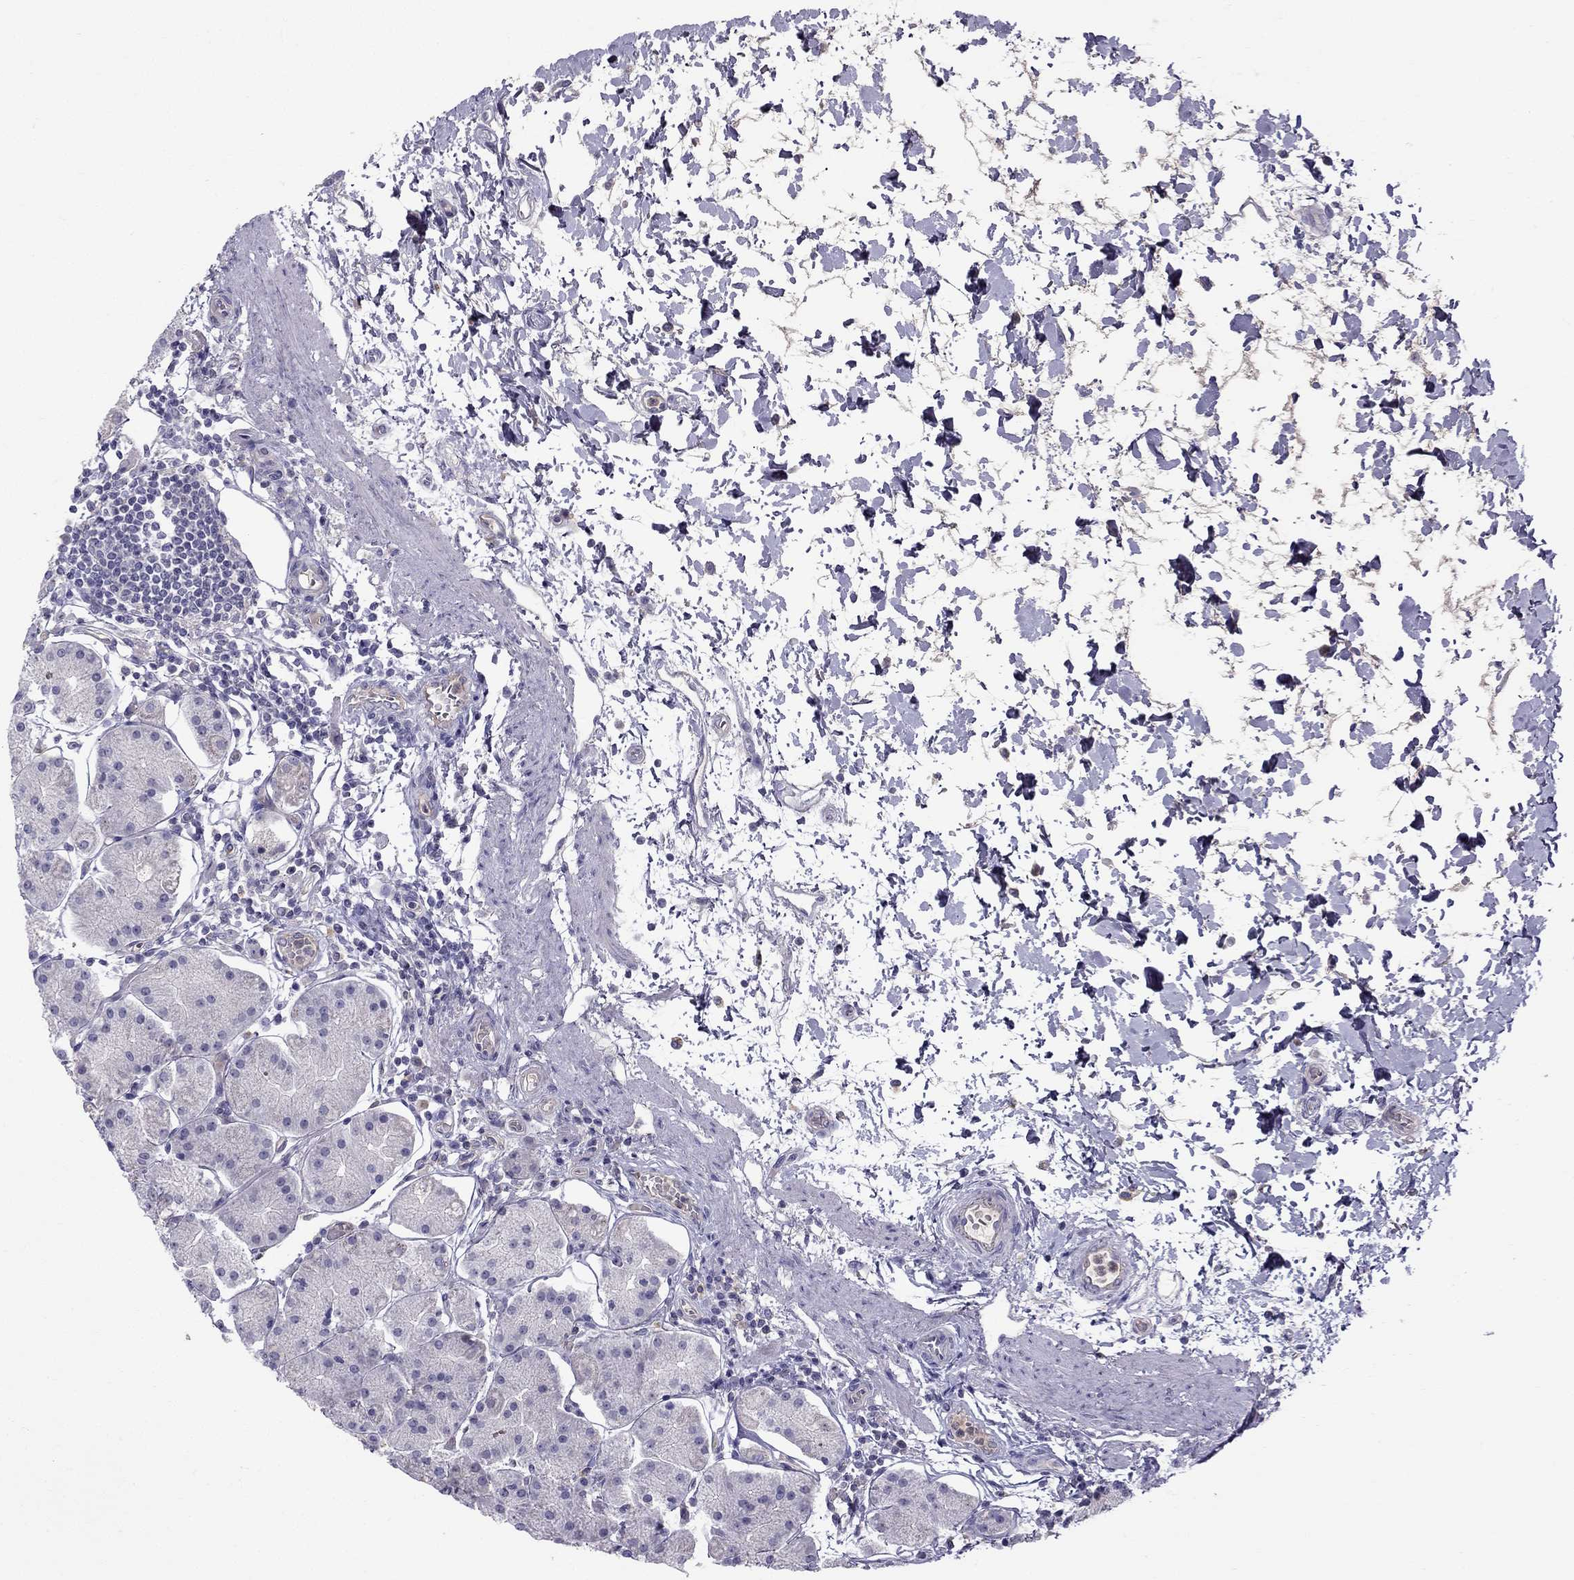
{"staining": {"intensity": "negative", "quantity": "none", "location": "none"}, "tissue": "stomach", "cell_type": "Glandular cells", "image_type": "normal", "snomed": [{"axis": "morphology", "description": "Normal tissue, NOS"}, {"axis": "topography", "description": "Stomach"}], "caption": "High power microscopy image of an IHC photomicrograph of unremarkable stomach, revealing no significant expression in glandular cells.", "gene": "STOML3", "patient": {"sex": "male", "age": 54}}